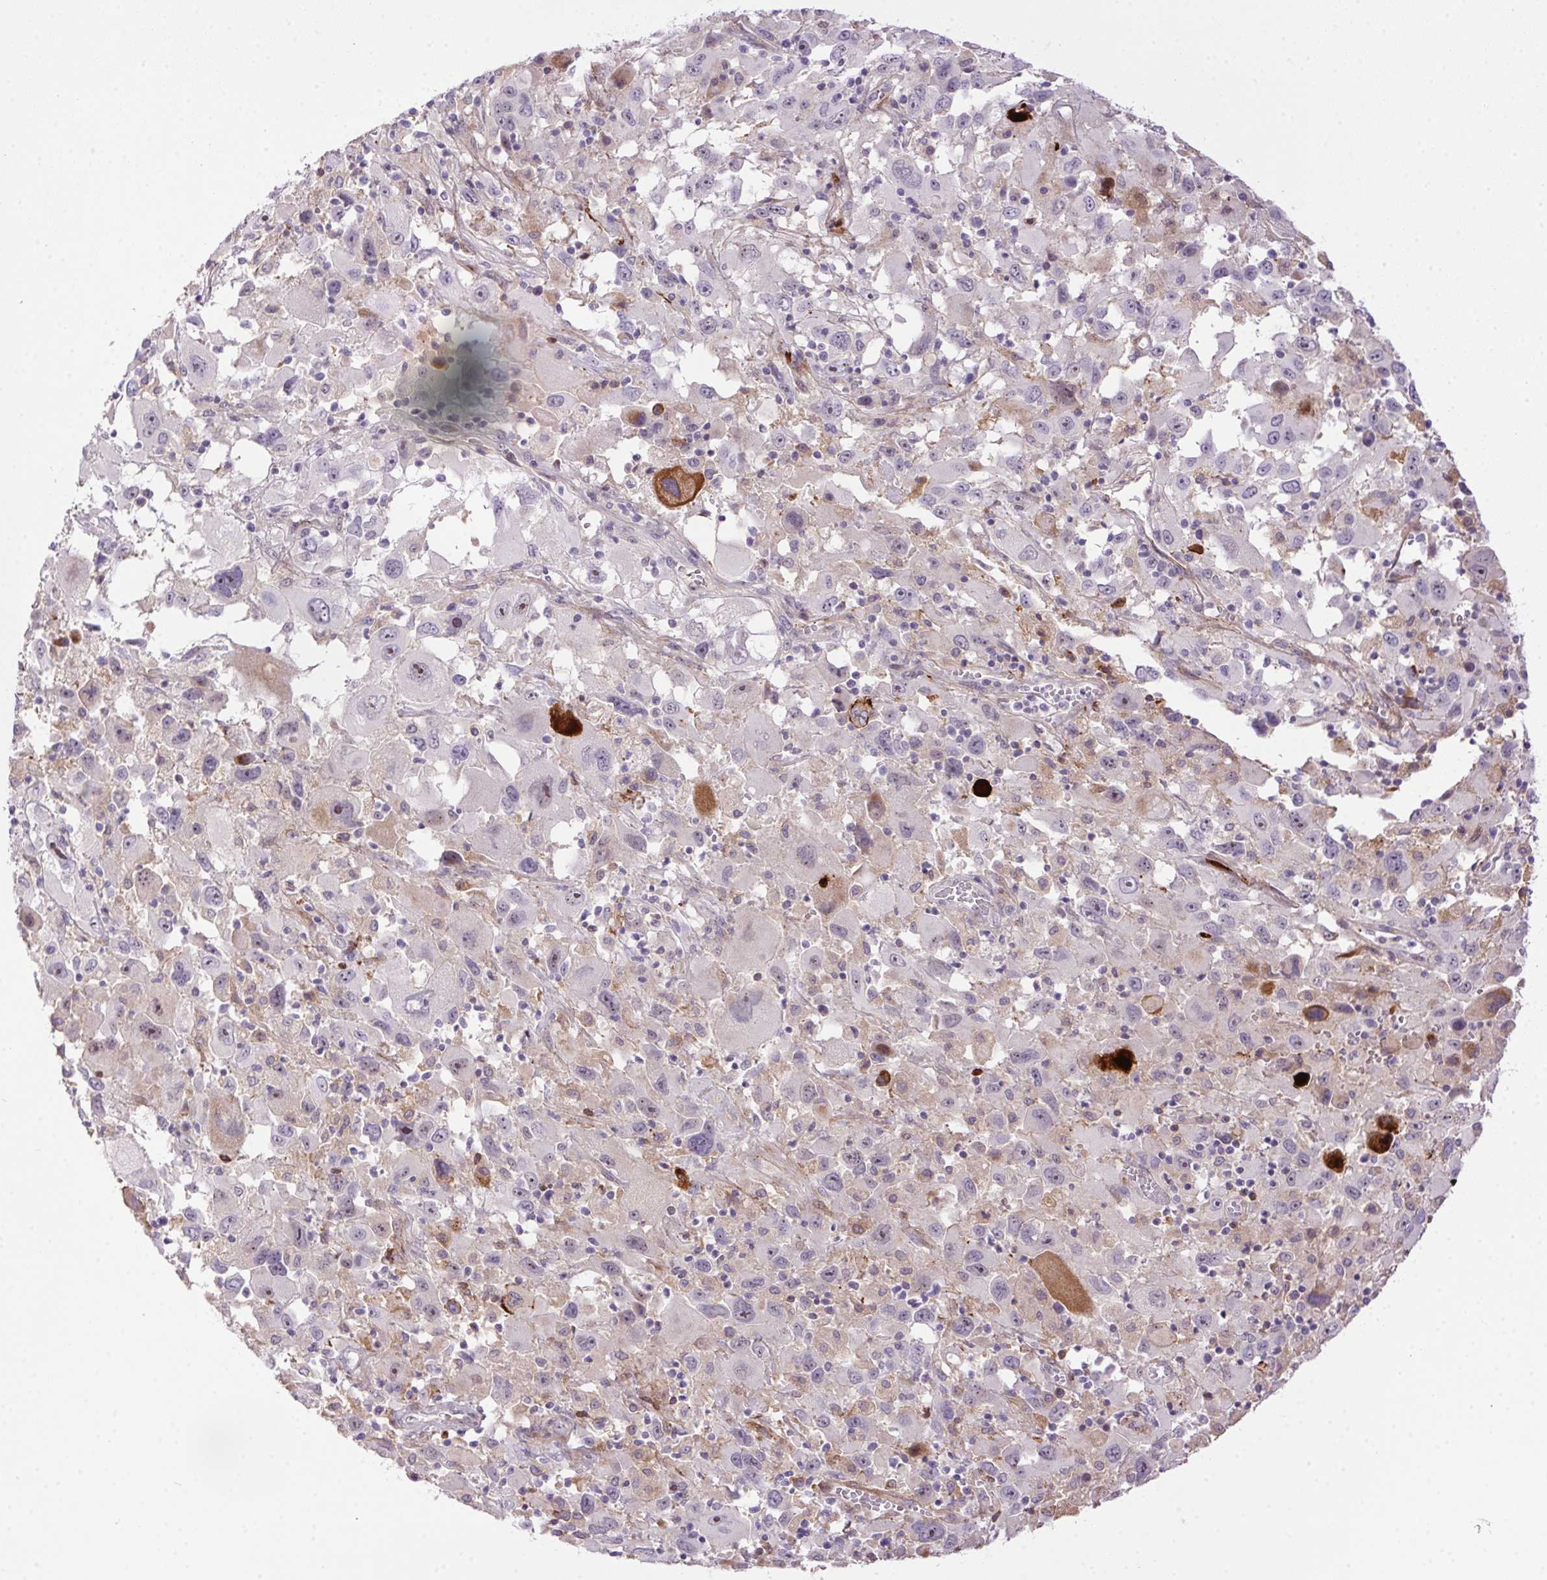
{"staining": {"intensity": "negative", "quantity": "none", "location": "none"}, "tissue": "melanoma", "cell_type": "Tumor cells", "image_type": "cancer", "snomed": [{"axis": "morphology", "description": "Malignant melanoma, Metastatic site"}, {"axis": "topography", "description": "Soft tissue"}], "caption": "DAB (3,3'-diaminobenzidine) immunohistochemical staining of human malignant melanoma (metastatic site) shows no significant positivity in tumor cells.", "gene": "LRRTM1", "patient": {"sex": "male", "age": 50}}